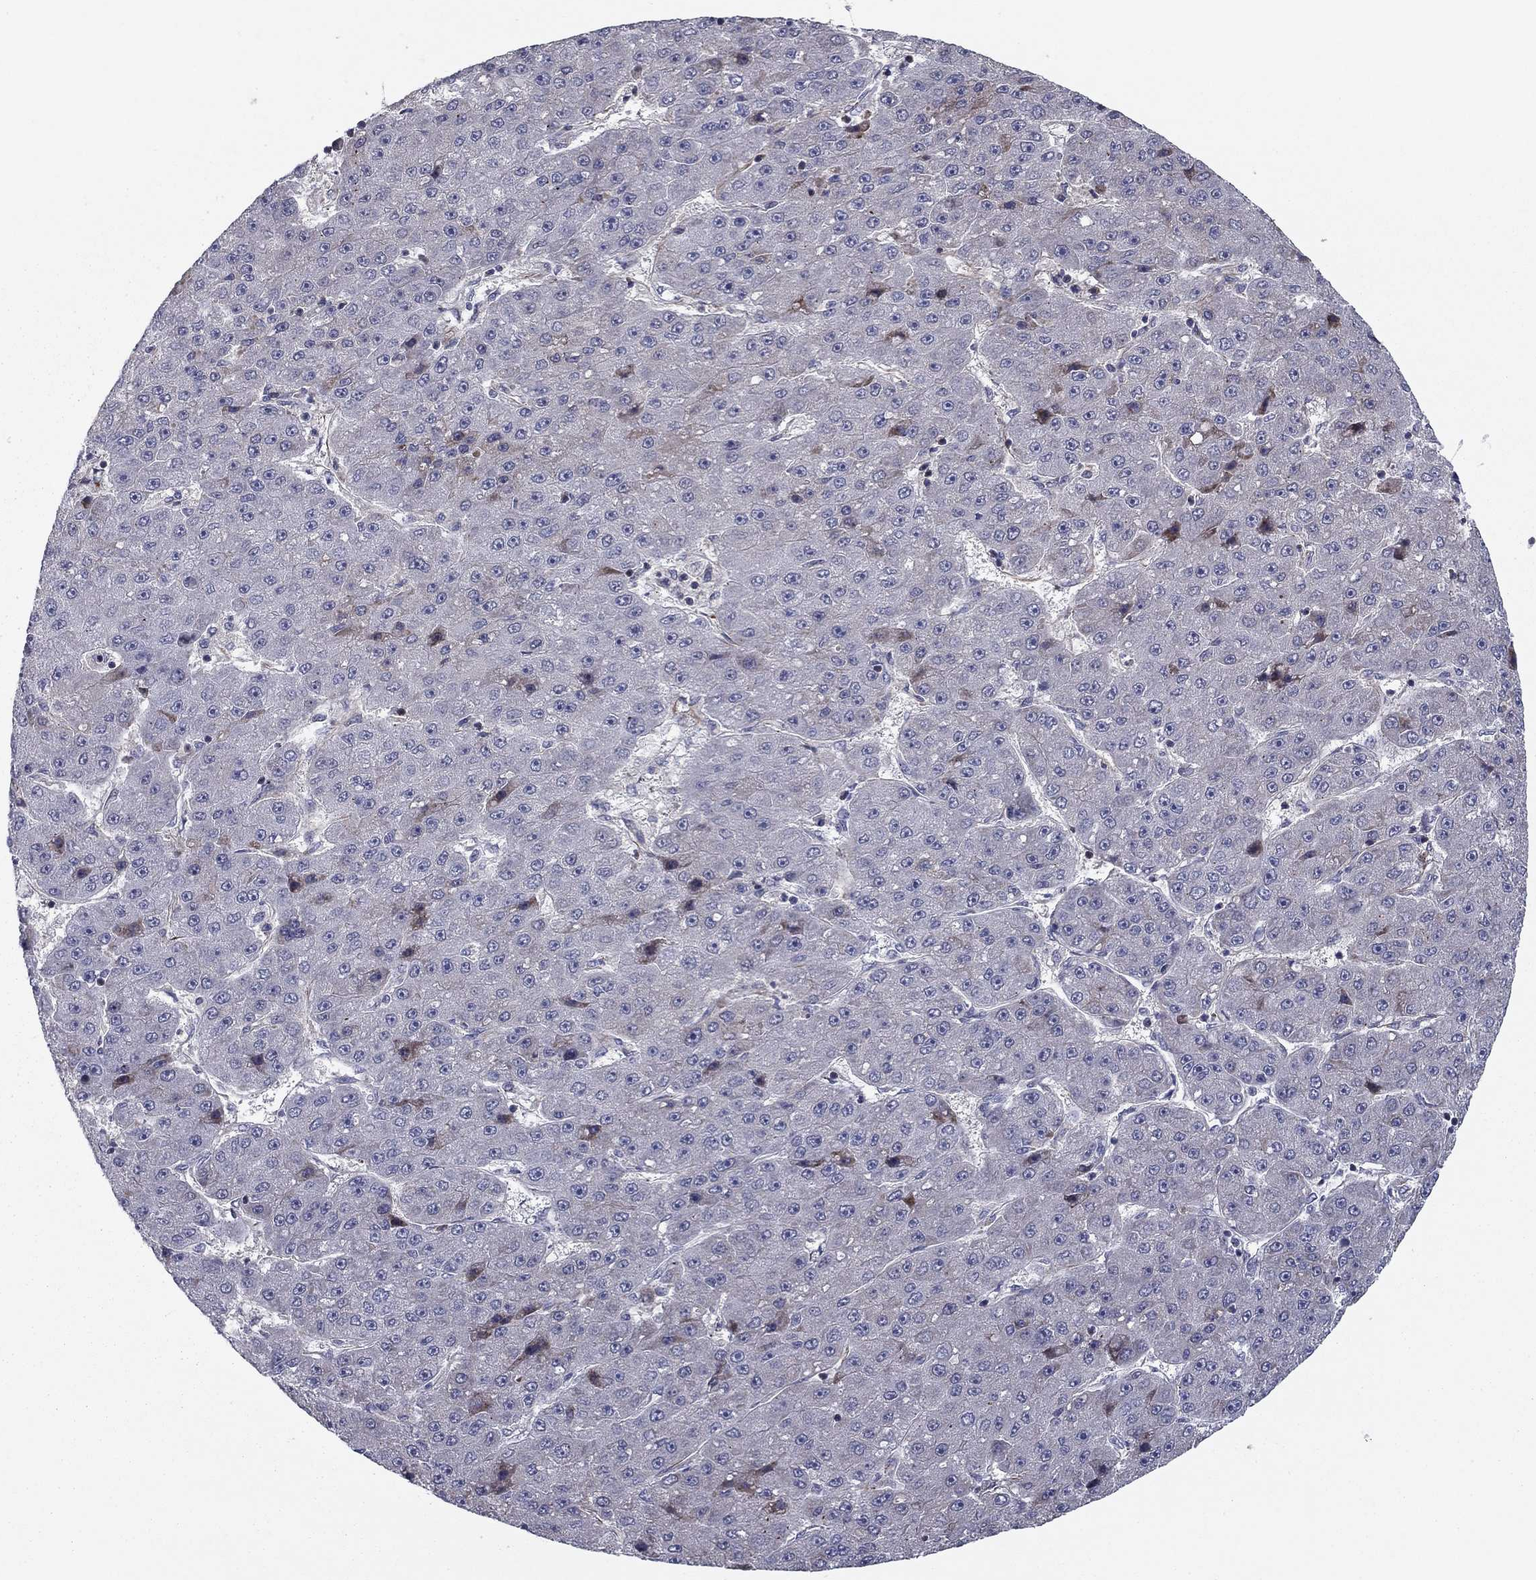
{"staining": {"intensity": "negative", "quantity": "none", "location": "none"}, "tissue": "liver cancer", "cell_type": "Tumor cells", "image_type": "cancer", "snomed": [{"axis": "morphology", "description": "Carcinoma, Hepatocellular, NOS"}, {"axis": "topography", "description": "Liver"}], "caption": "Tumor cells are negative for protein expression in human liver cancer (hepatocellular carcinoma).", "gene": "CLSTN1", "patient": {"sex": "male", "age": 67}}